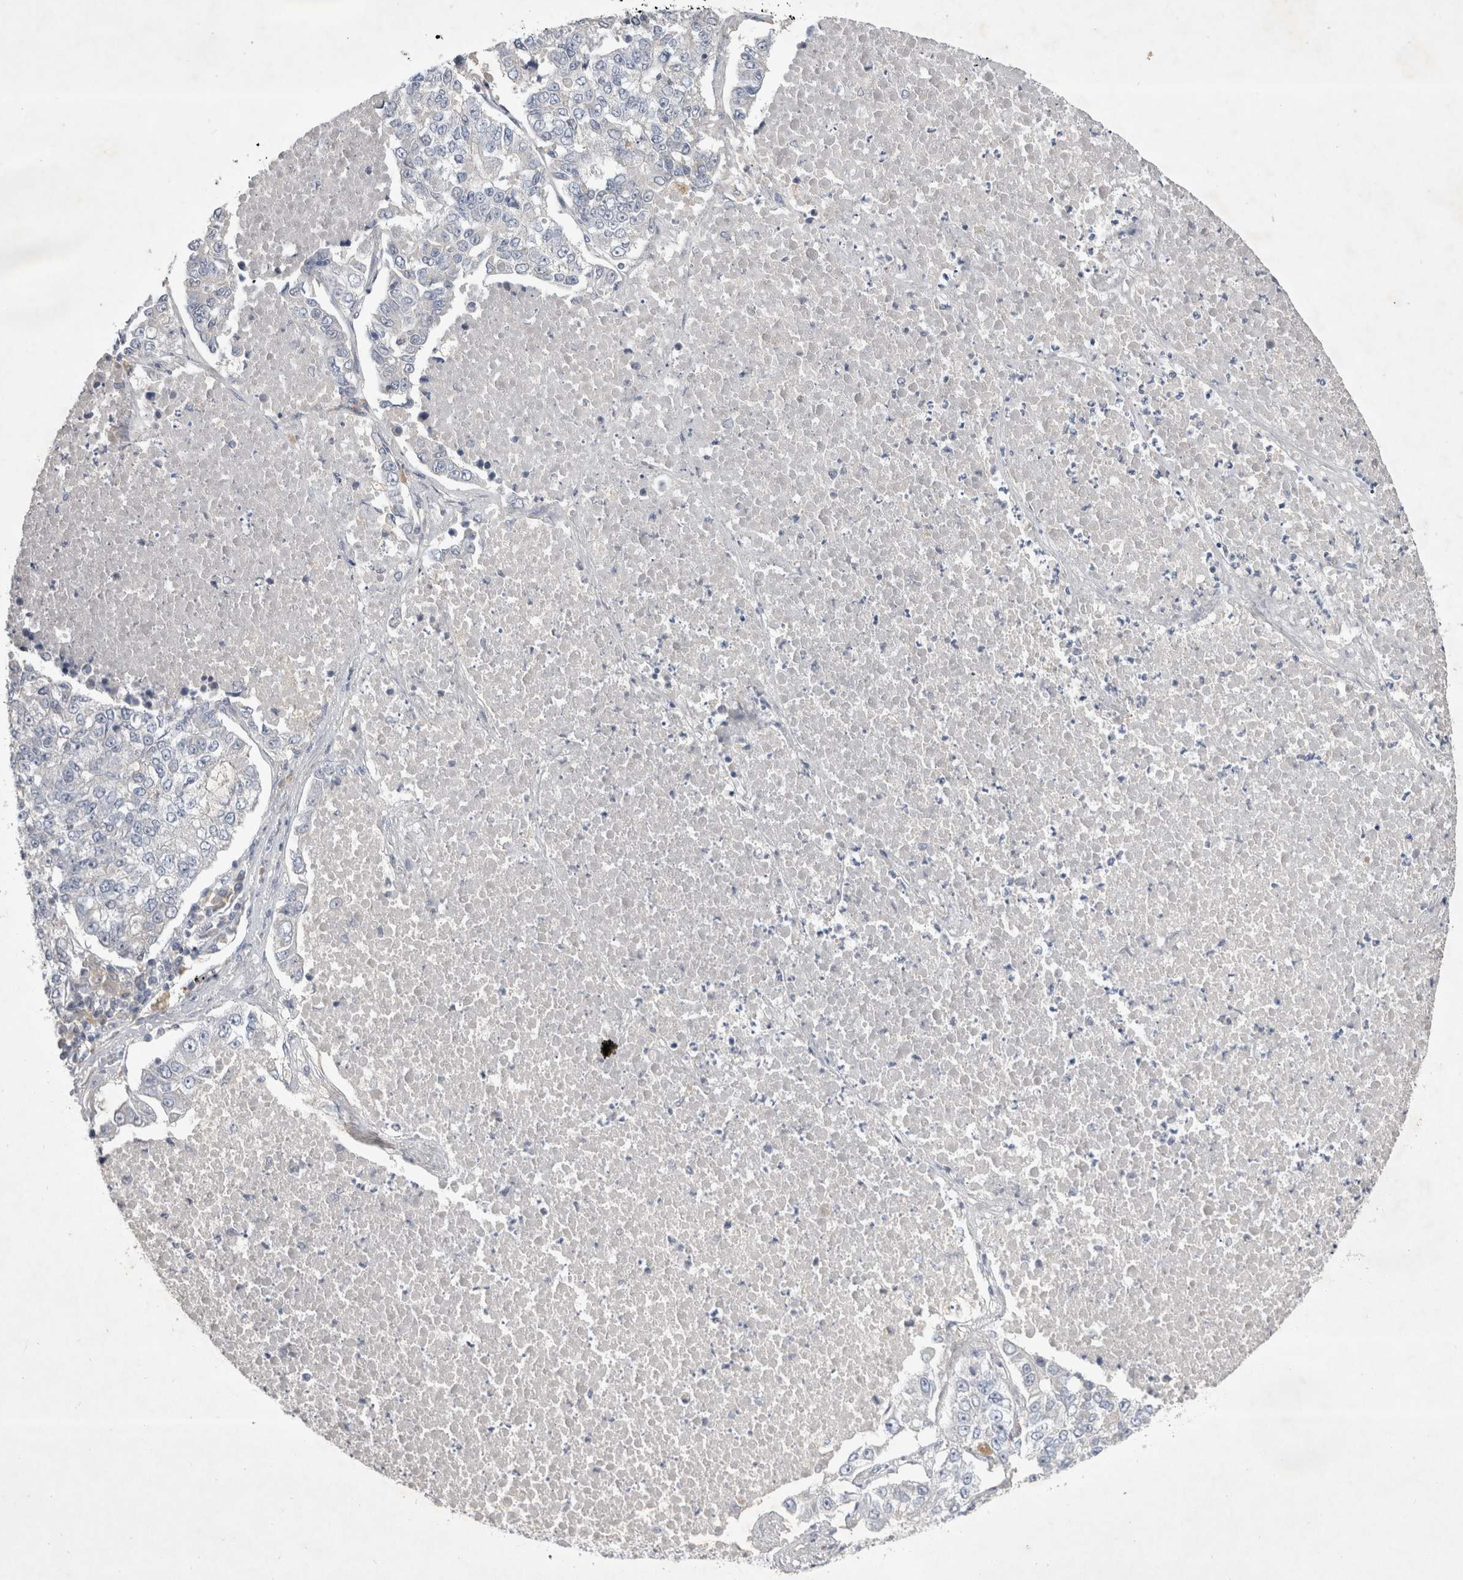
{"staining": {"intensity": "negative", "quantity": "none", "location": "none"}, "tissue": "lung cancer", "cell_type": "Tumor cells", "image_type": "cancer", "snomed": [{"axis": "morphology", "description": "Adenocarcinoma, NOS"}, {"axis": "topography", "description": "Lung"}], "caption": "A high-resolution image shows IHC staining of lung adenocarcinoma, which demonstrates no significant expression in tumor cells.", "gene": "SRD5A3", "patient": {"sex": "male", "age": 49}}